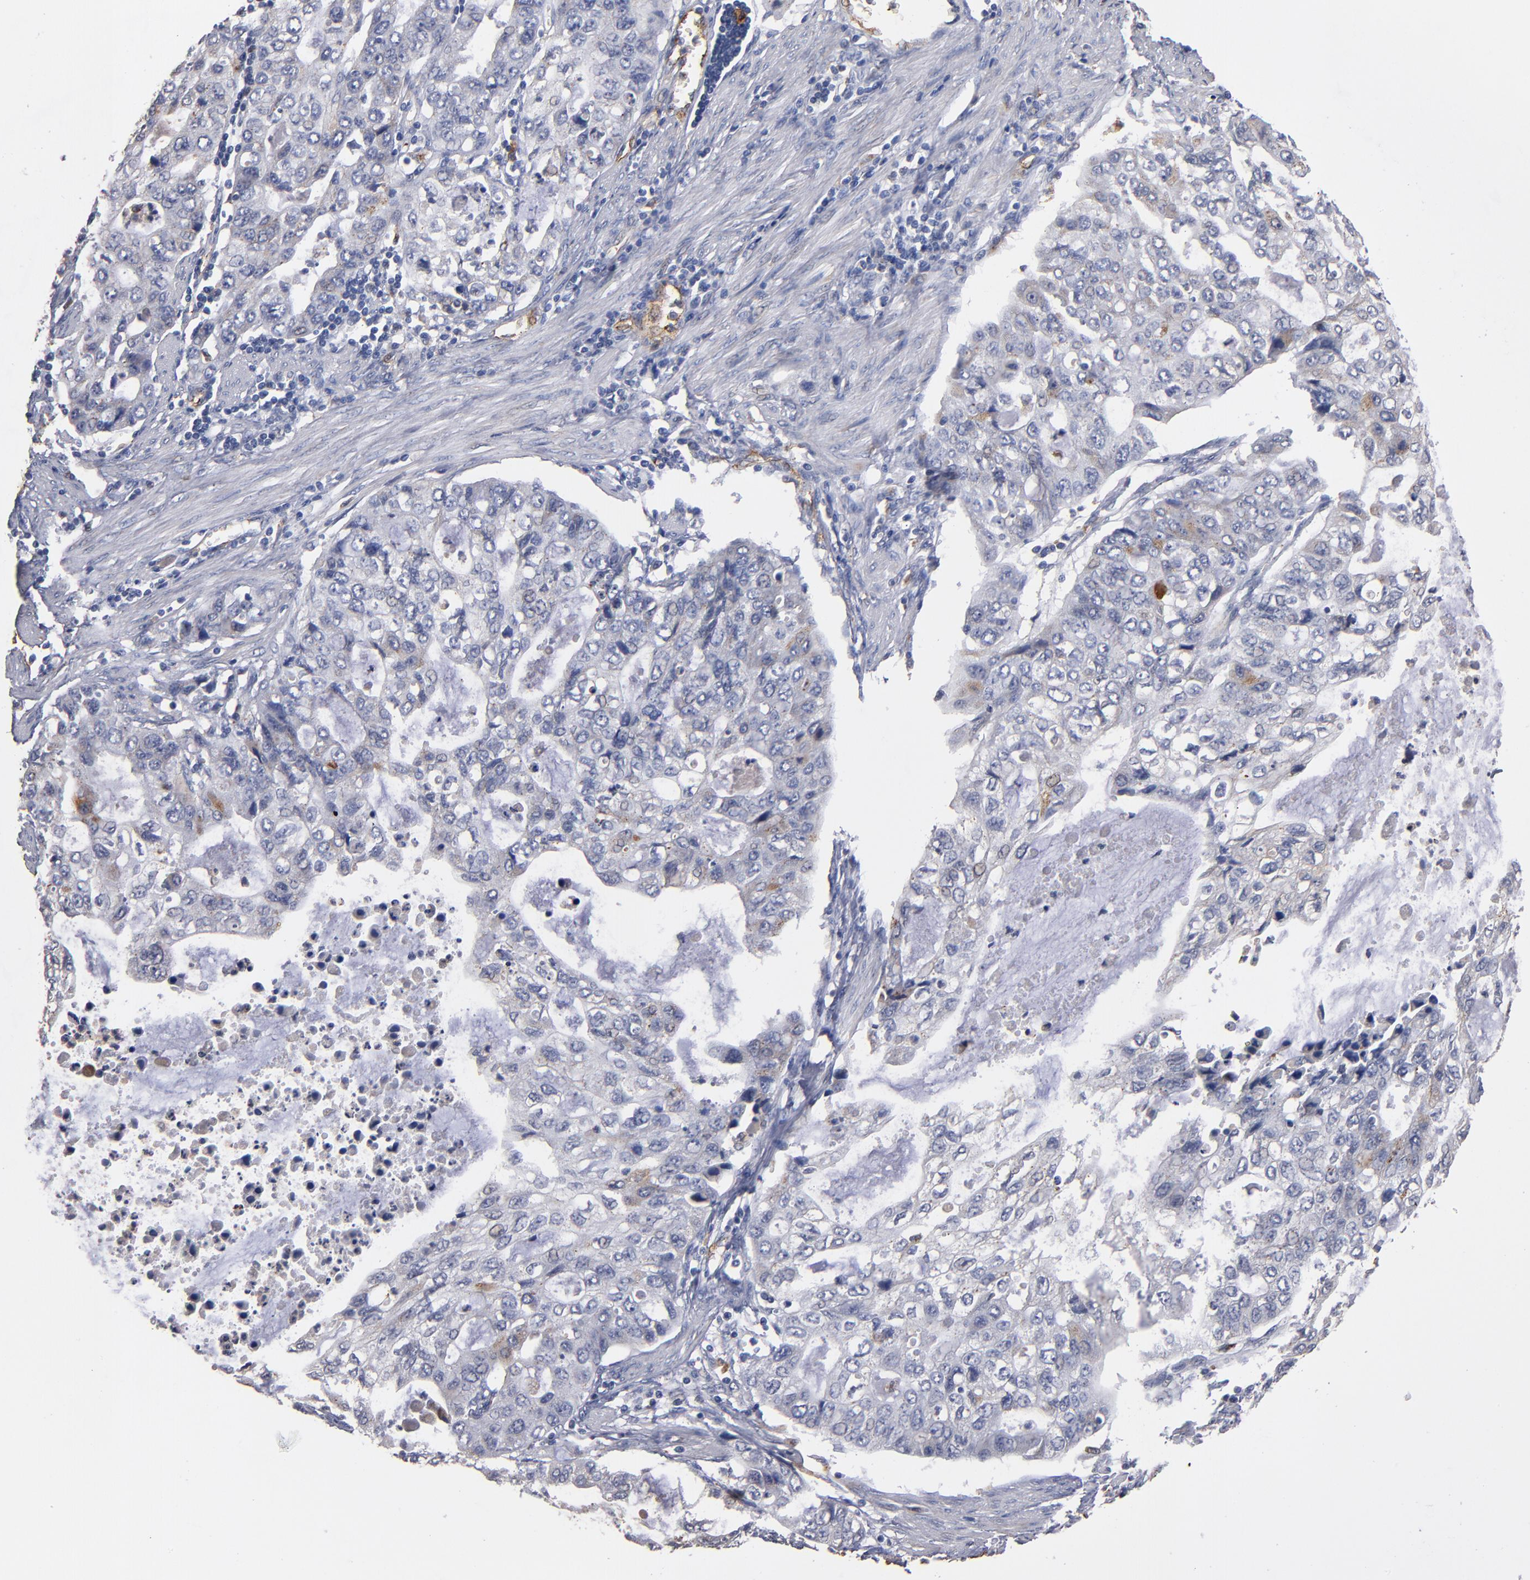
{"staining": {"intensity": "weak", "quantity": "<25%", "location": "cytoplasmic/membranous"}, "tissue": "stomach cancer", "cell_type": "Tumor cells", "image_type": "cancer", "snomed": [{"axis": "morphology", "description": "Adenocarcinoma, NOS"}, {"axis": "topography", "description": "Stomach, upper"}], "caption": "Micrograph shows no protein staining in tumor cells of stomach cancer tissue. (DAB immunohistochemistry with hematoxylin counter stain).", "gene": "SELP", "patient": {"sex": "female", "age": 52}}